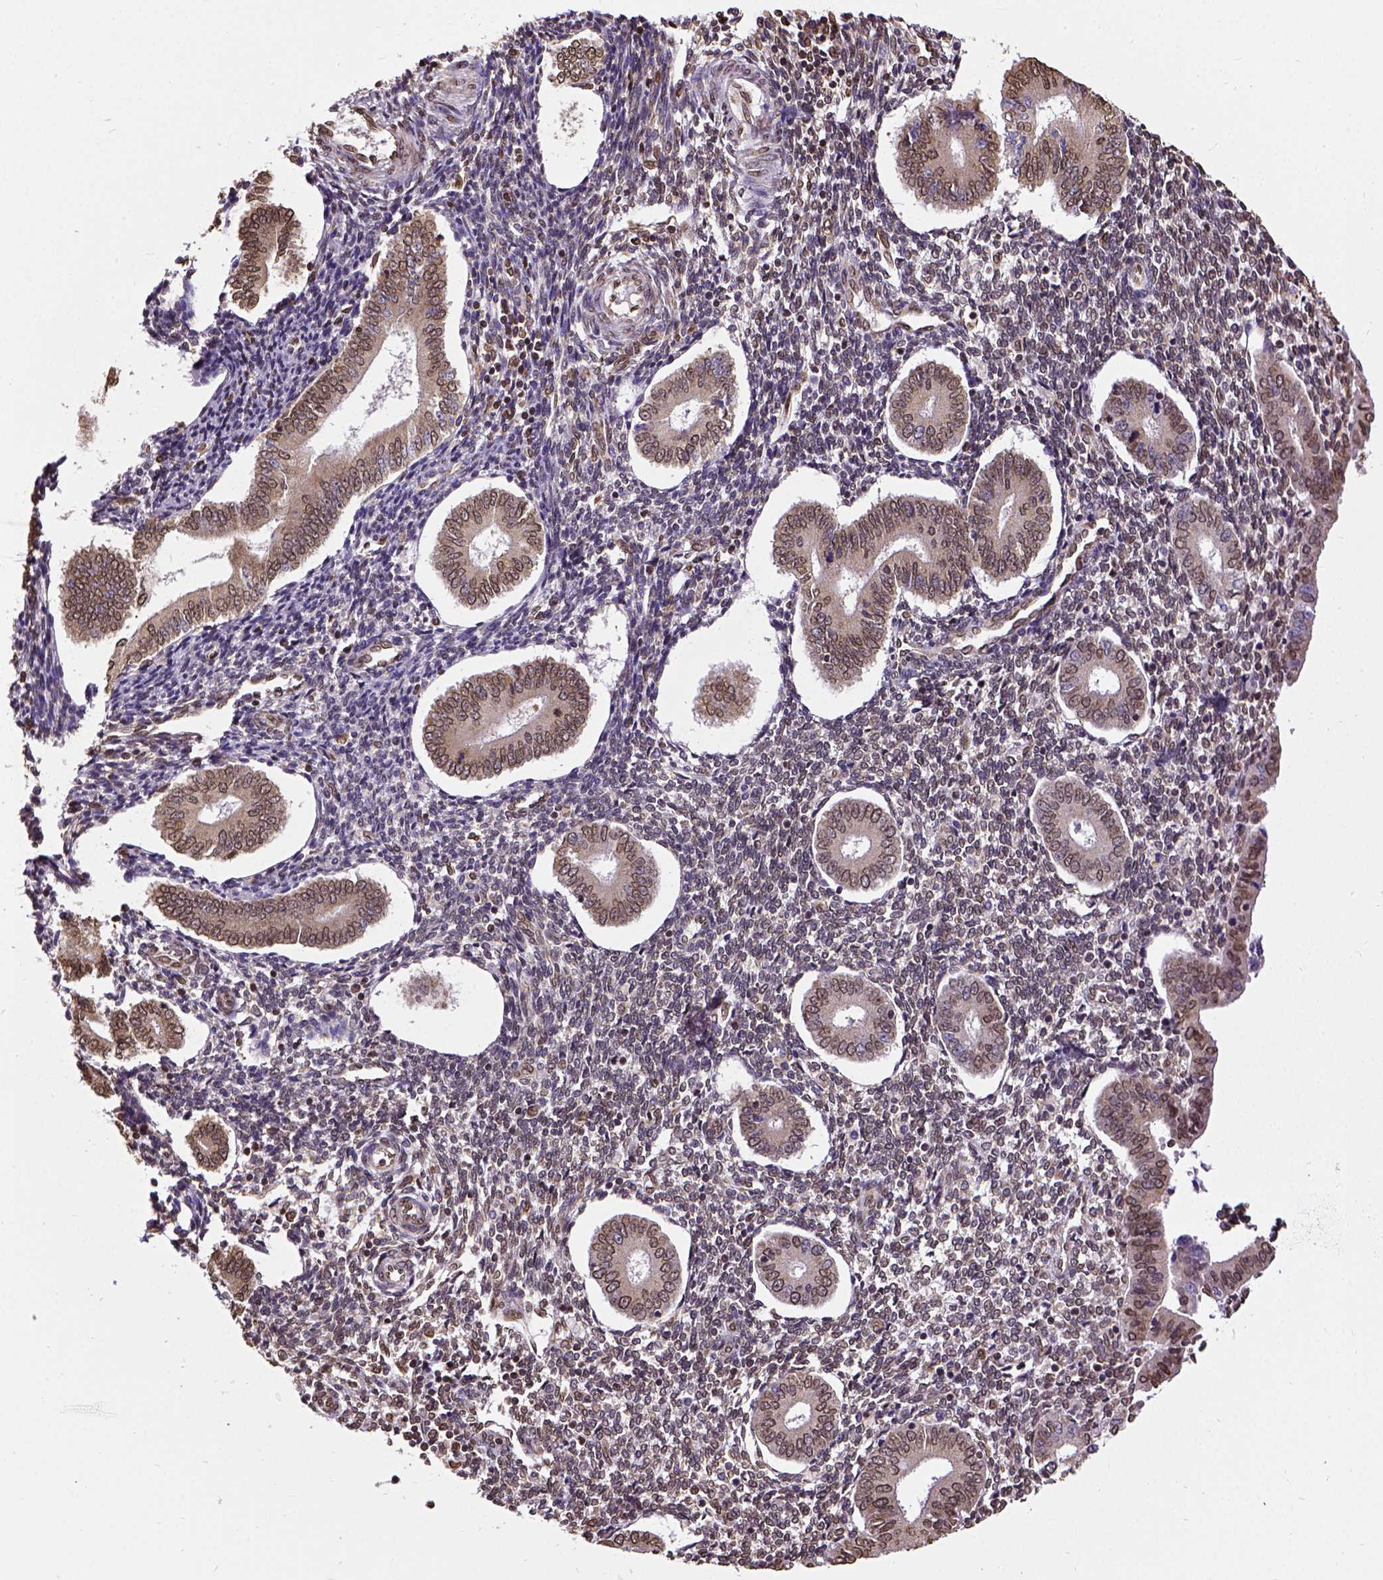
{"staining": {"intensity": "moderate", "quantity": "25%-75%", "location": "cytoplasmic/membranous,nuclear"}, "tissue": "endometrium", "cell_type": "Cells in endometrial stroma", "image_type": "normal", "snomed": [{"axis": "morphology", "description": "Normal tissue, NOS"}, {"axis": "topography", "description": "Endometrium"}], "caption": "Protein positivity by IHC reveals moderate cytoplasmic/membranous,nuclear staining in about 25%-75% of cells in endometrial stroma in benign endometrium.", "gene": "MTDH", "patient": {"sex": "female", "age": 40}}